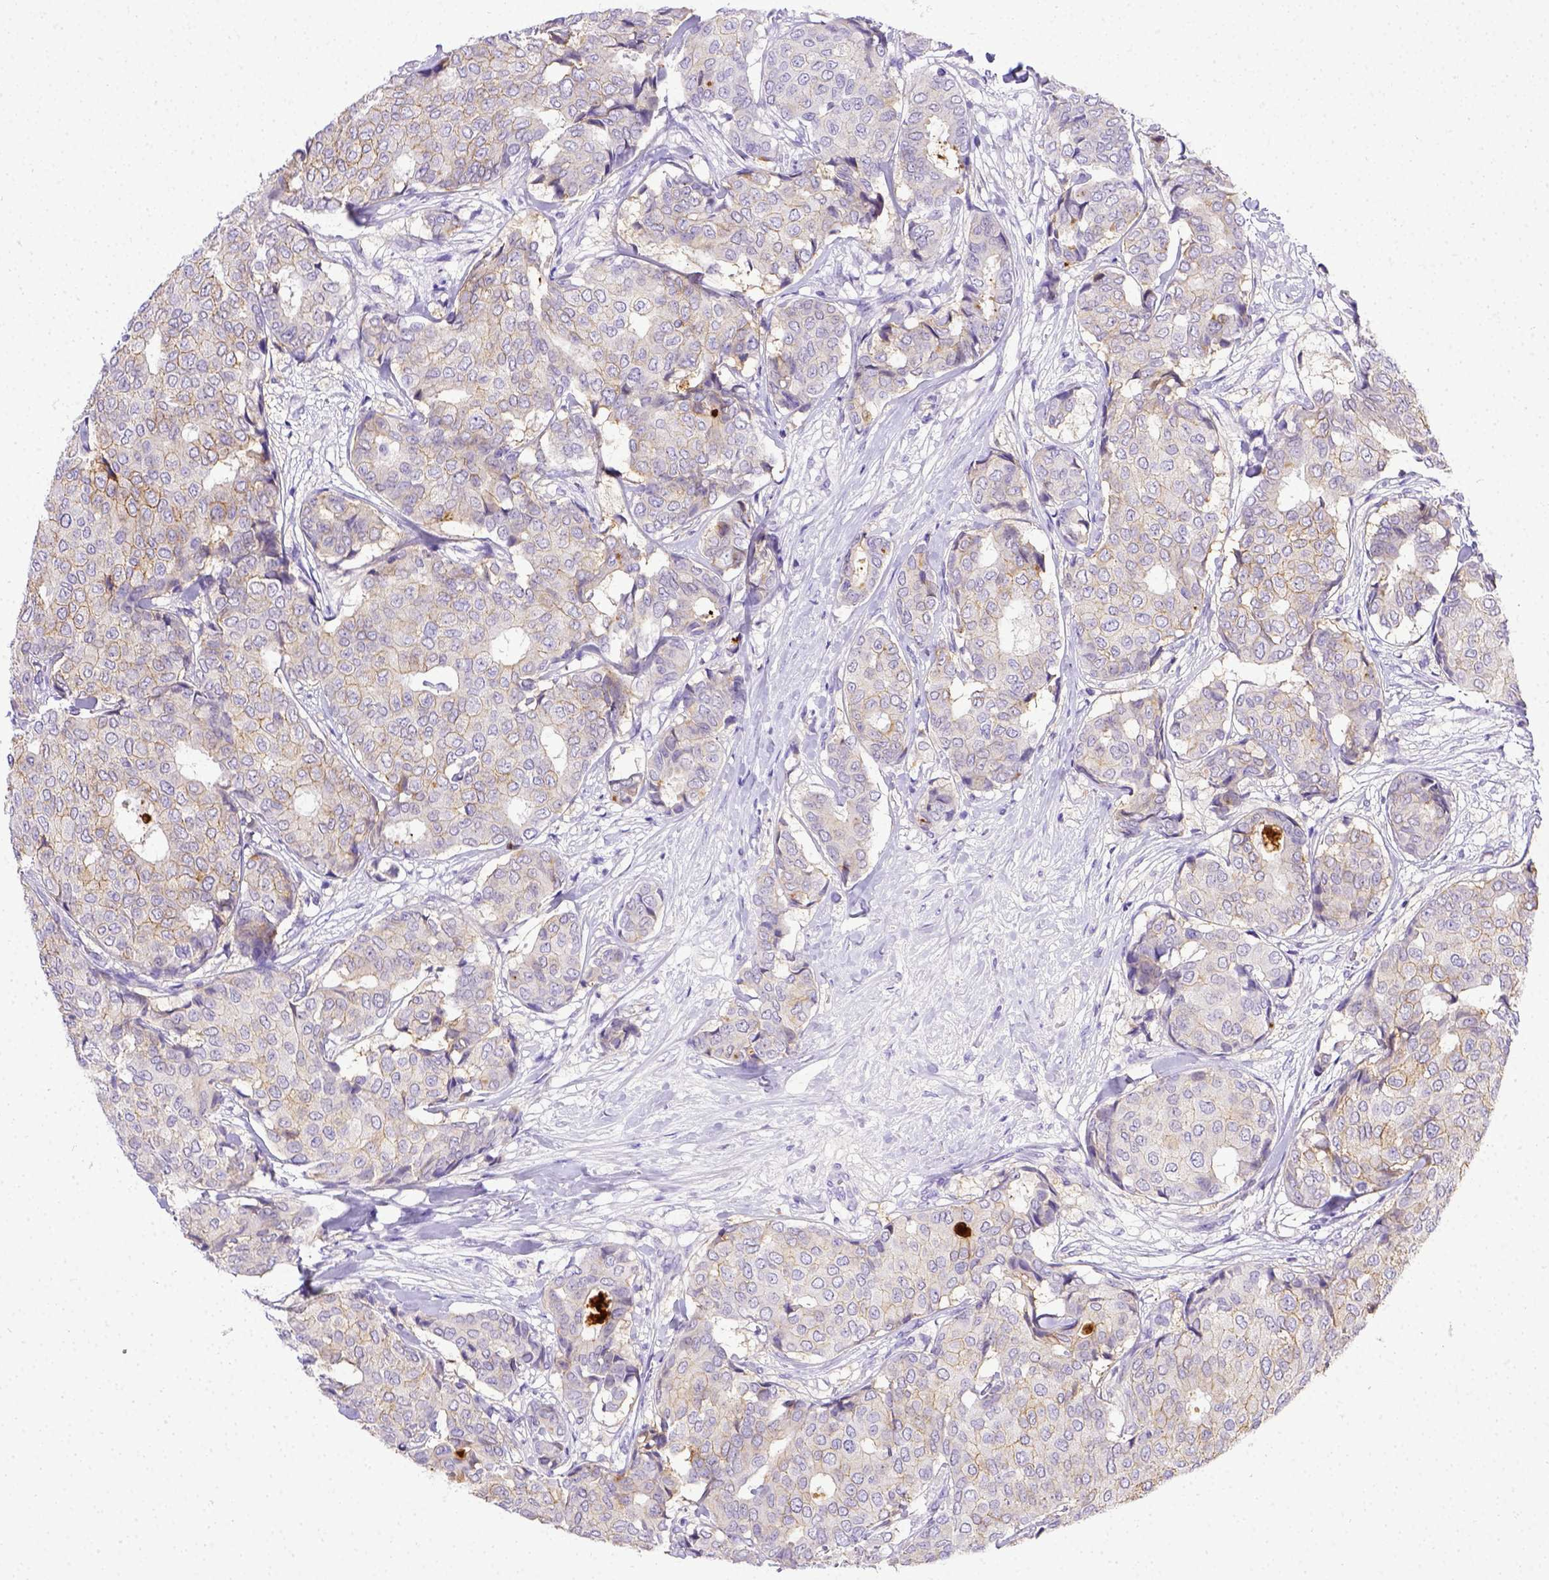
{"staining": {"intensity": "negative", "quantity": "none", "location": "none"}, "tissue": "breast cancer", "cell_type": "Tumor cells", "image_type": "cancer", "snomed": [{"axis": "morphology", "description": "Duct carcinoma"}, {"axis": "topography", "description": "Breast"}], "caption": "High magnification brightfield microscopy of intraductal carcinoma (breast) stained with DAB (brown) and counterstained with hematoxylin (blue): tumor cells show no significant staining.", "gene": "BTN1A1", "patient": {"sex": "female", "age": 75}}